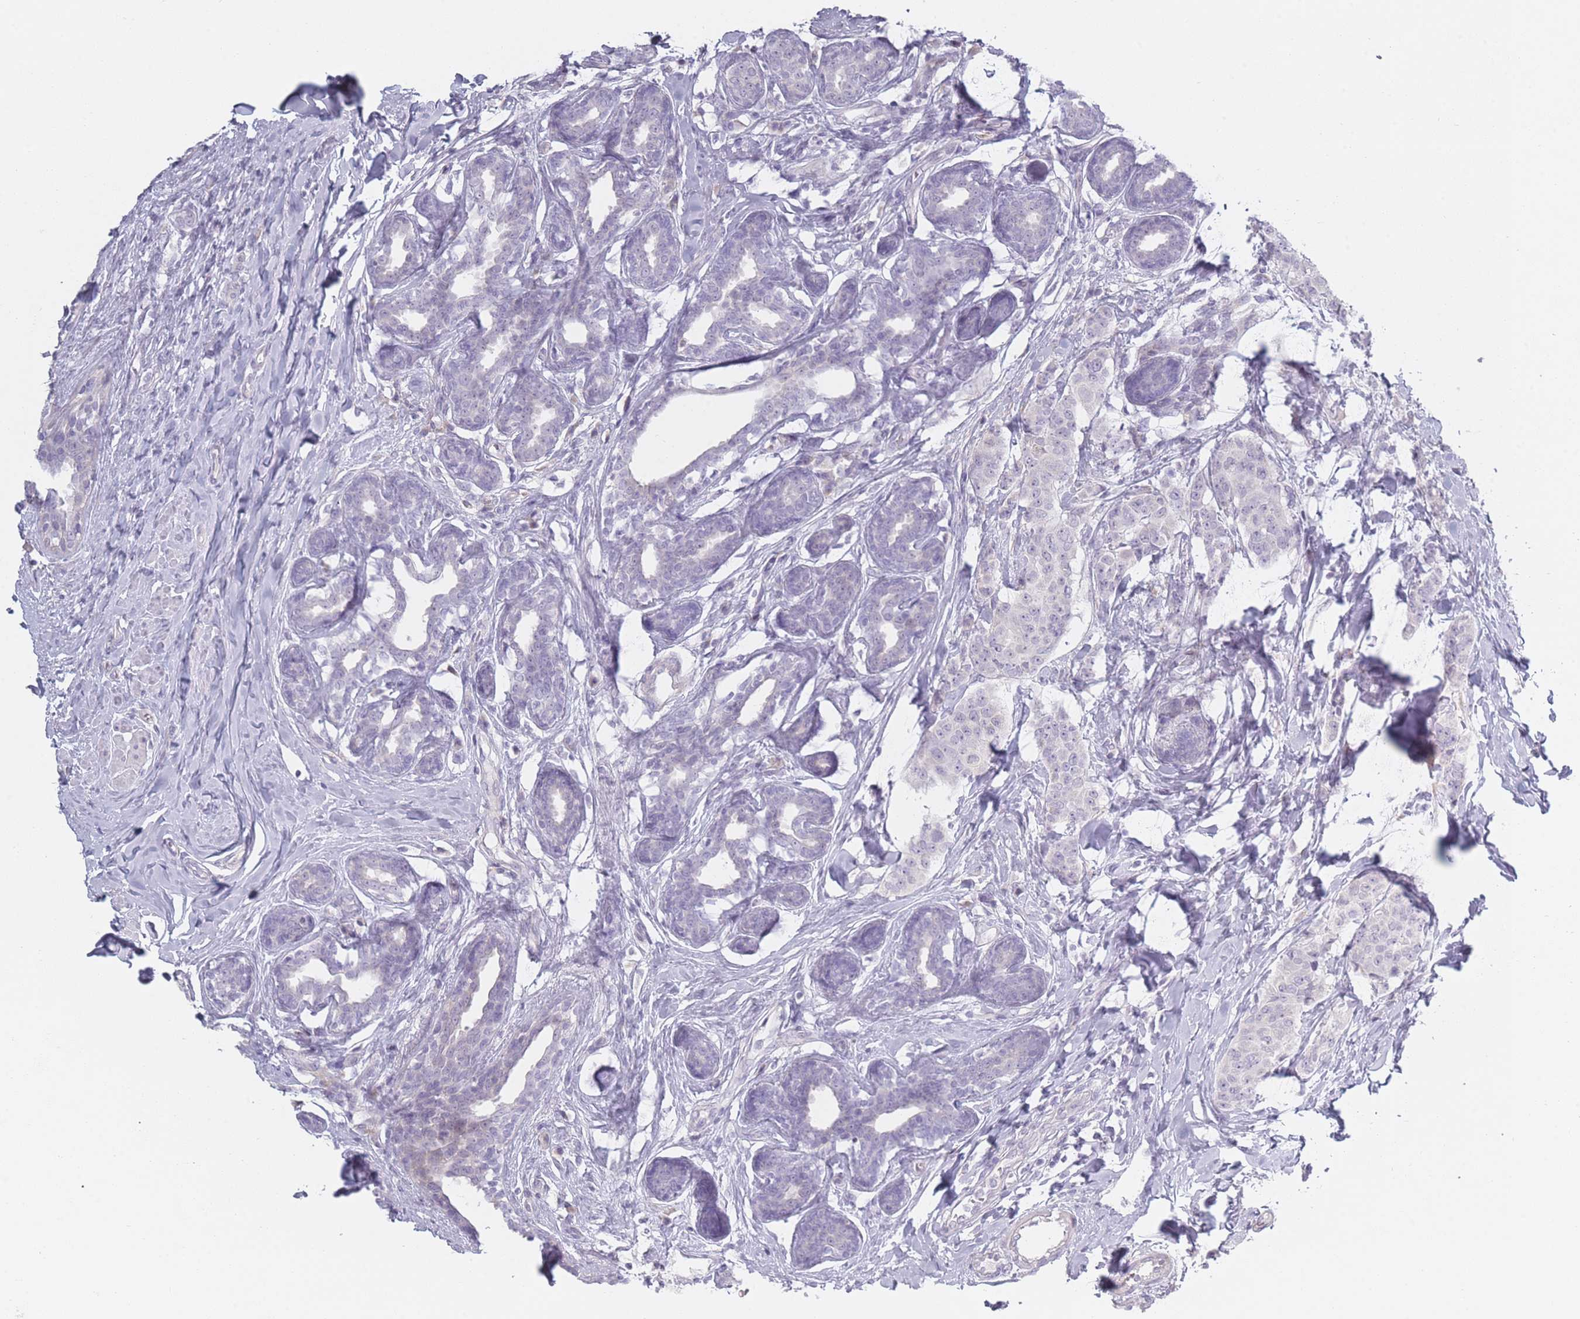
{"staining": {"intensity": "negative", "quantity": "none", "location": "none"}, "tissue": "breast cancer", "cell_type": "Tumor cells", "image_type": "cancer", "snomed": [{"axis": "morphology", "description": "Duct carcinoma"}, {"axis": "topography", "description": "Breast"}], "caption": "A micrograph of breast infiltrating ductal carcinoma stained for a protein reveals no brown staining in tumor cells.", "gene": "RASL10B", "patient": {"sex": "female", "age": 40}}